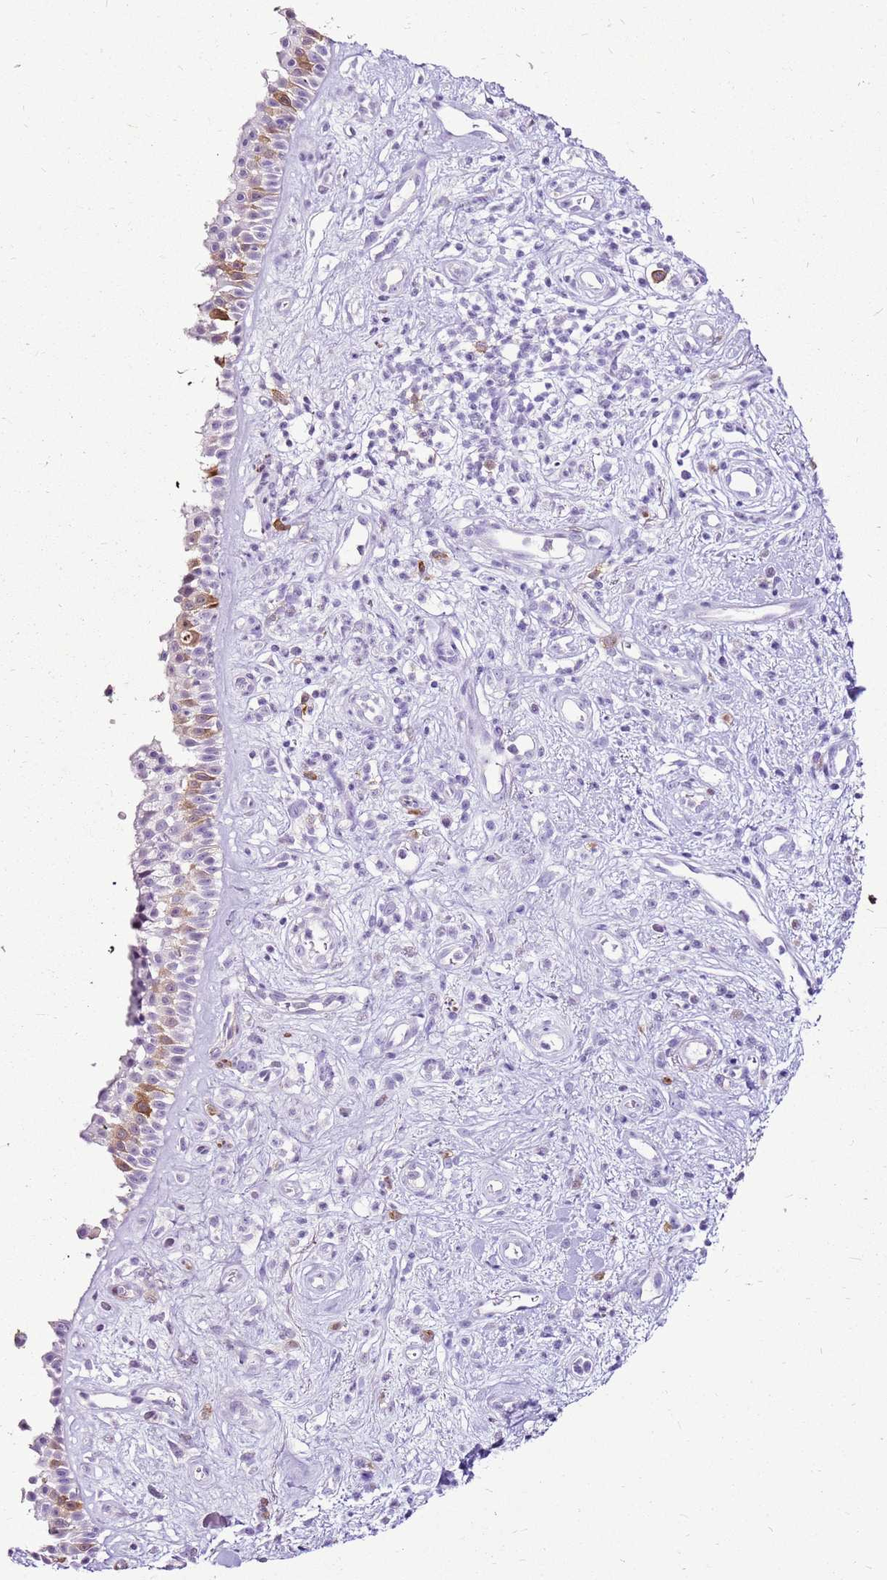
{"staining": {"intensity": "moderate", "quantity": "<25%", "location": "cytoplasmic/membranous"}, "tissue": "nasopharynx", "cell_type": "Respiratory epithelial cells", "image_type": "normal", "snomed": [{"axis": "morphology", "description": "Normal tissue, NOS"}, {"axis": "morphology", "description": "Squamous cell carcinoma, NOS"}, {"axis": "topography", "description": "Nasopharynx"}, {"axis": "topography", "description": "Head-Neck"}], "caption": "Immunohistochemical staining of benign nasopharynx demonstrates moderate cytoplasmic/membranous protein staining in about <25% of respiratory epithelial cells. (Brightfield microscopy of DAB IHC at high magnification).", "gene": "SPC25", "patient": {"sex": "male", "age": 85}}